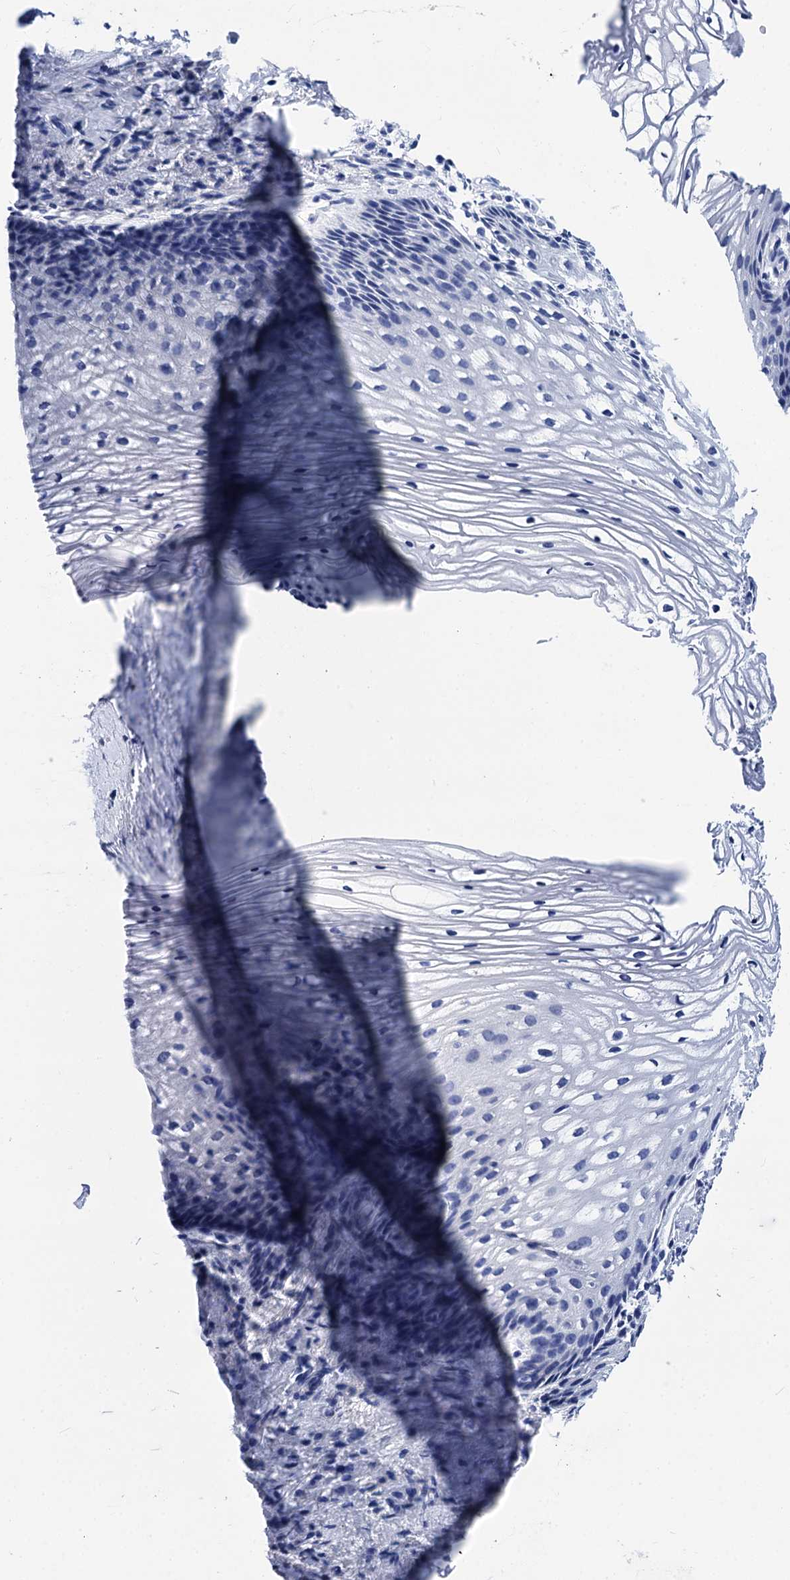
{"staining": {"intensity": "negative", "quantity": "none", "location": "none"}, "tissue": "vagina", "cell_type": "Squamous epithelial cells", "image_type": "normal", "snomed": [{"axis": "morphology", "description": "Normal tissue, NOS"}, {"axis": "topography", "description": "Vagina"}], "caption": "IHC histopathology image of normal human vagina stained for a protein (brown), which demonstrates no positivity in squamous epithelial cells.", "gene": "MYBPC3", "patient": {"sex": "female", "age": 60}}